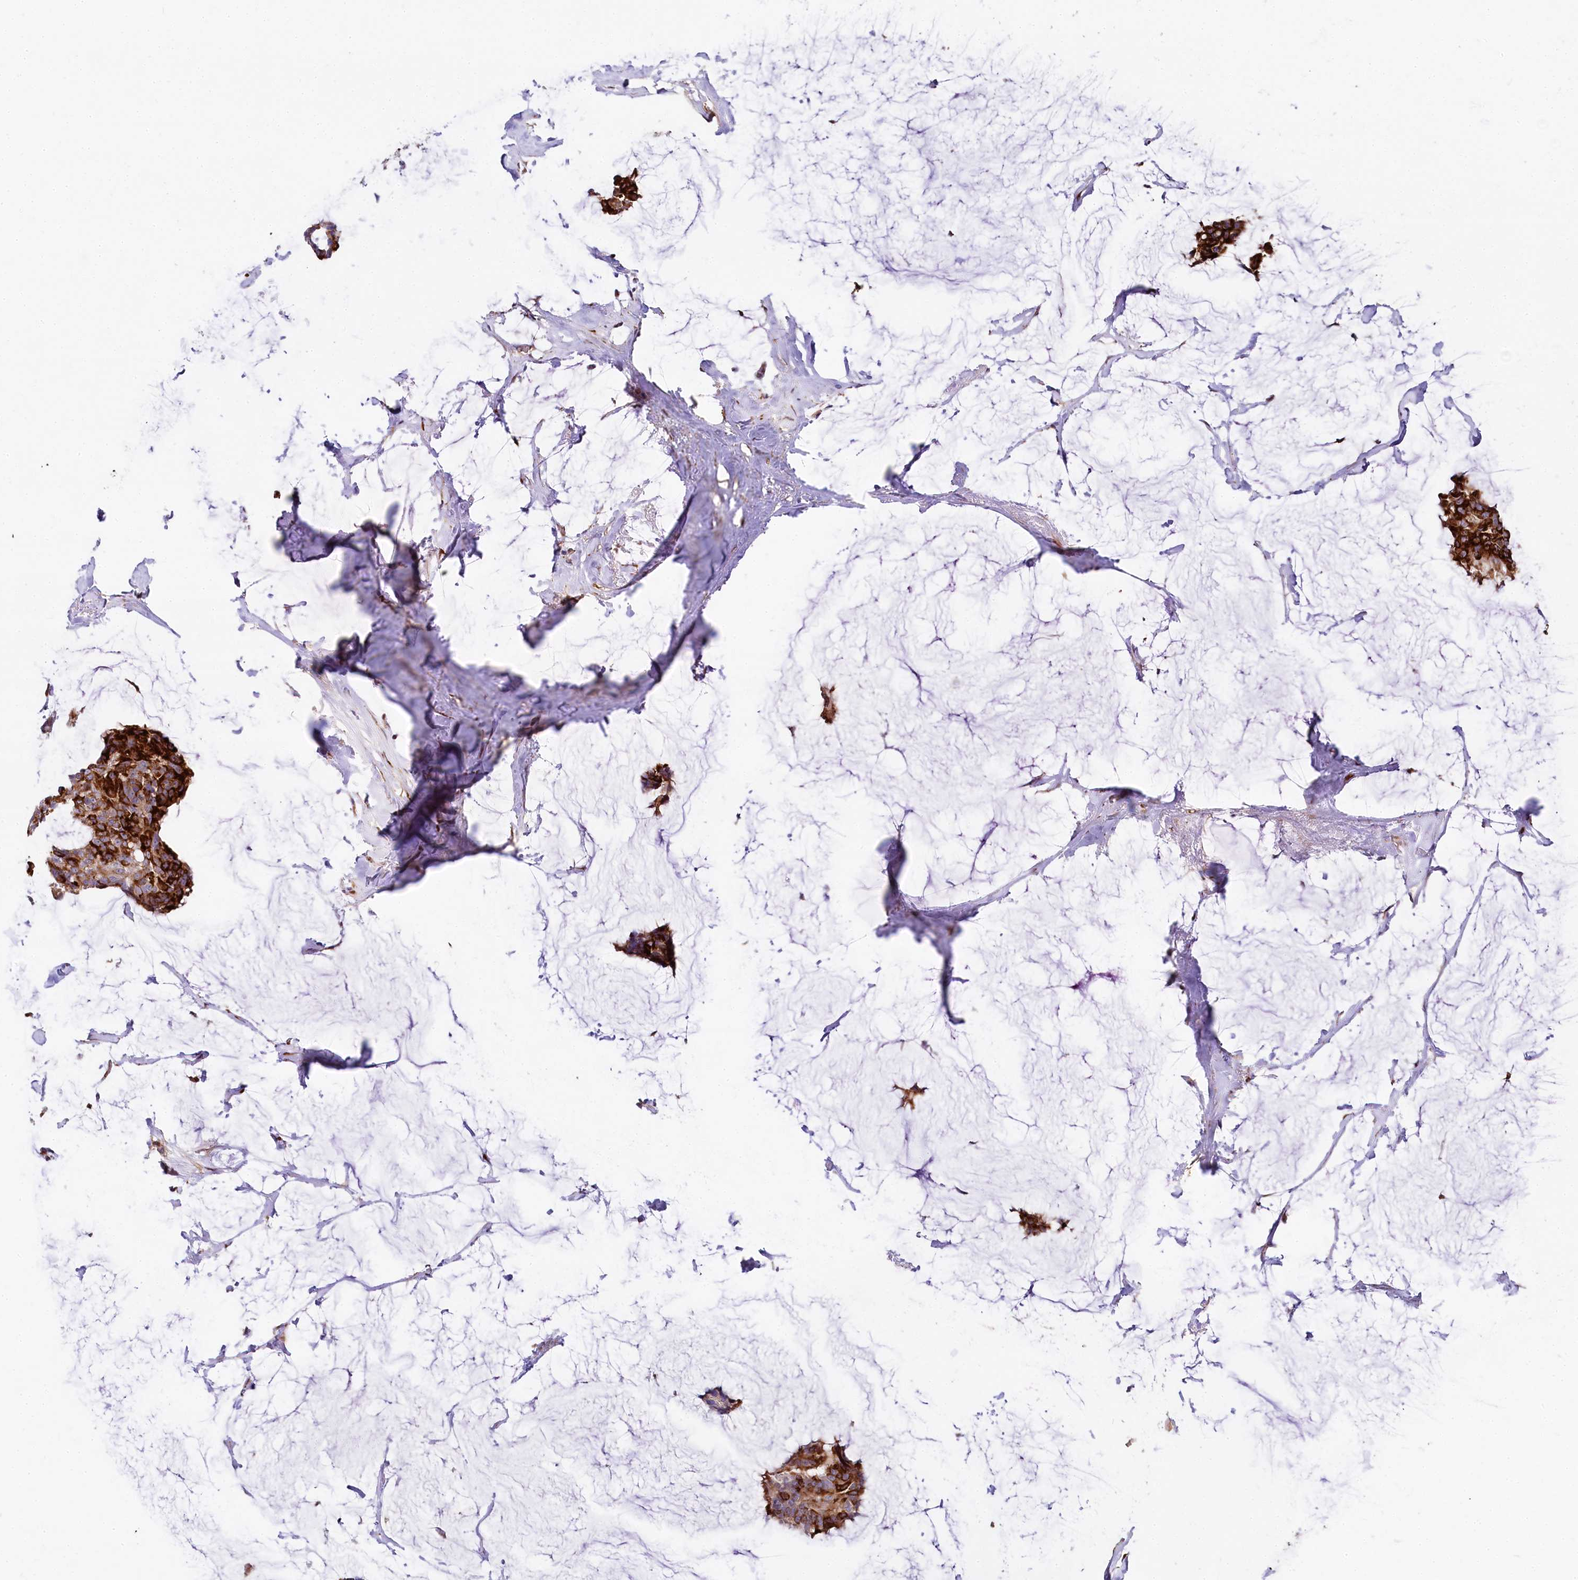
{"staining": {"intensity": "strong", "quantity": ">75%", "location": "cytoplasmic/membranous"}, "tissue": "breast cancer", "cell_type": "Tumor cells", "image_type": "cancer", "snomed": [{"axis": "morphology", "description": "Duct carcinoma"}, {"axis": "topography", "description": "Breast"}], "caption": "About >75% of tumor cells in human breast cancer (infiltrating ductal carcinoma) show strong cytoplasmic/membranous protein staining as visualized by brown immunohistochemical staining.", "gene": "FCHSD2", "patient": {"sex": "female", "age": 93}}